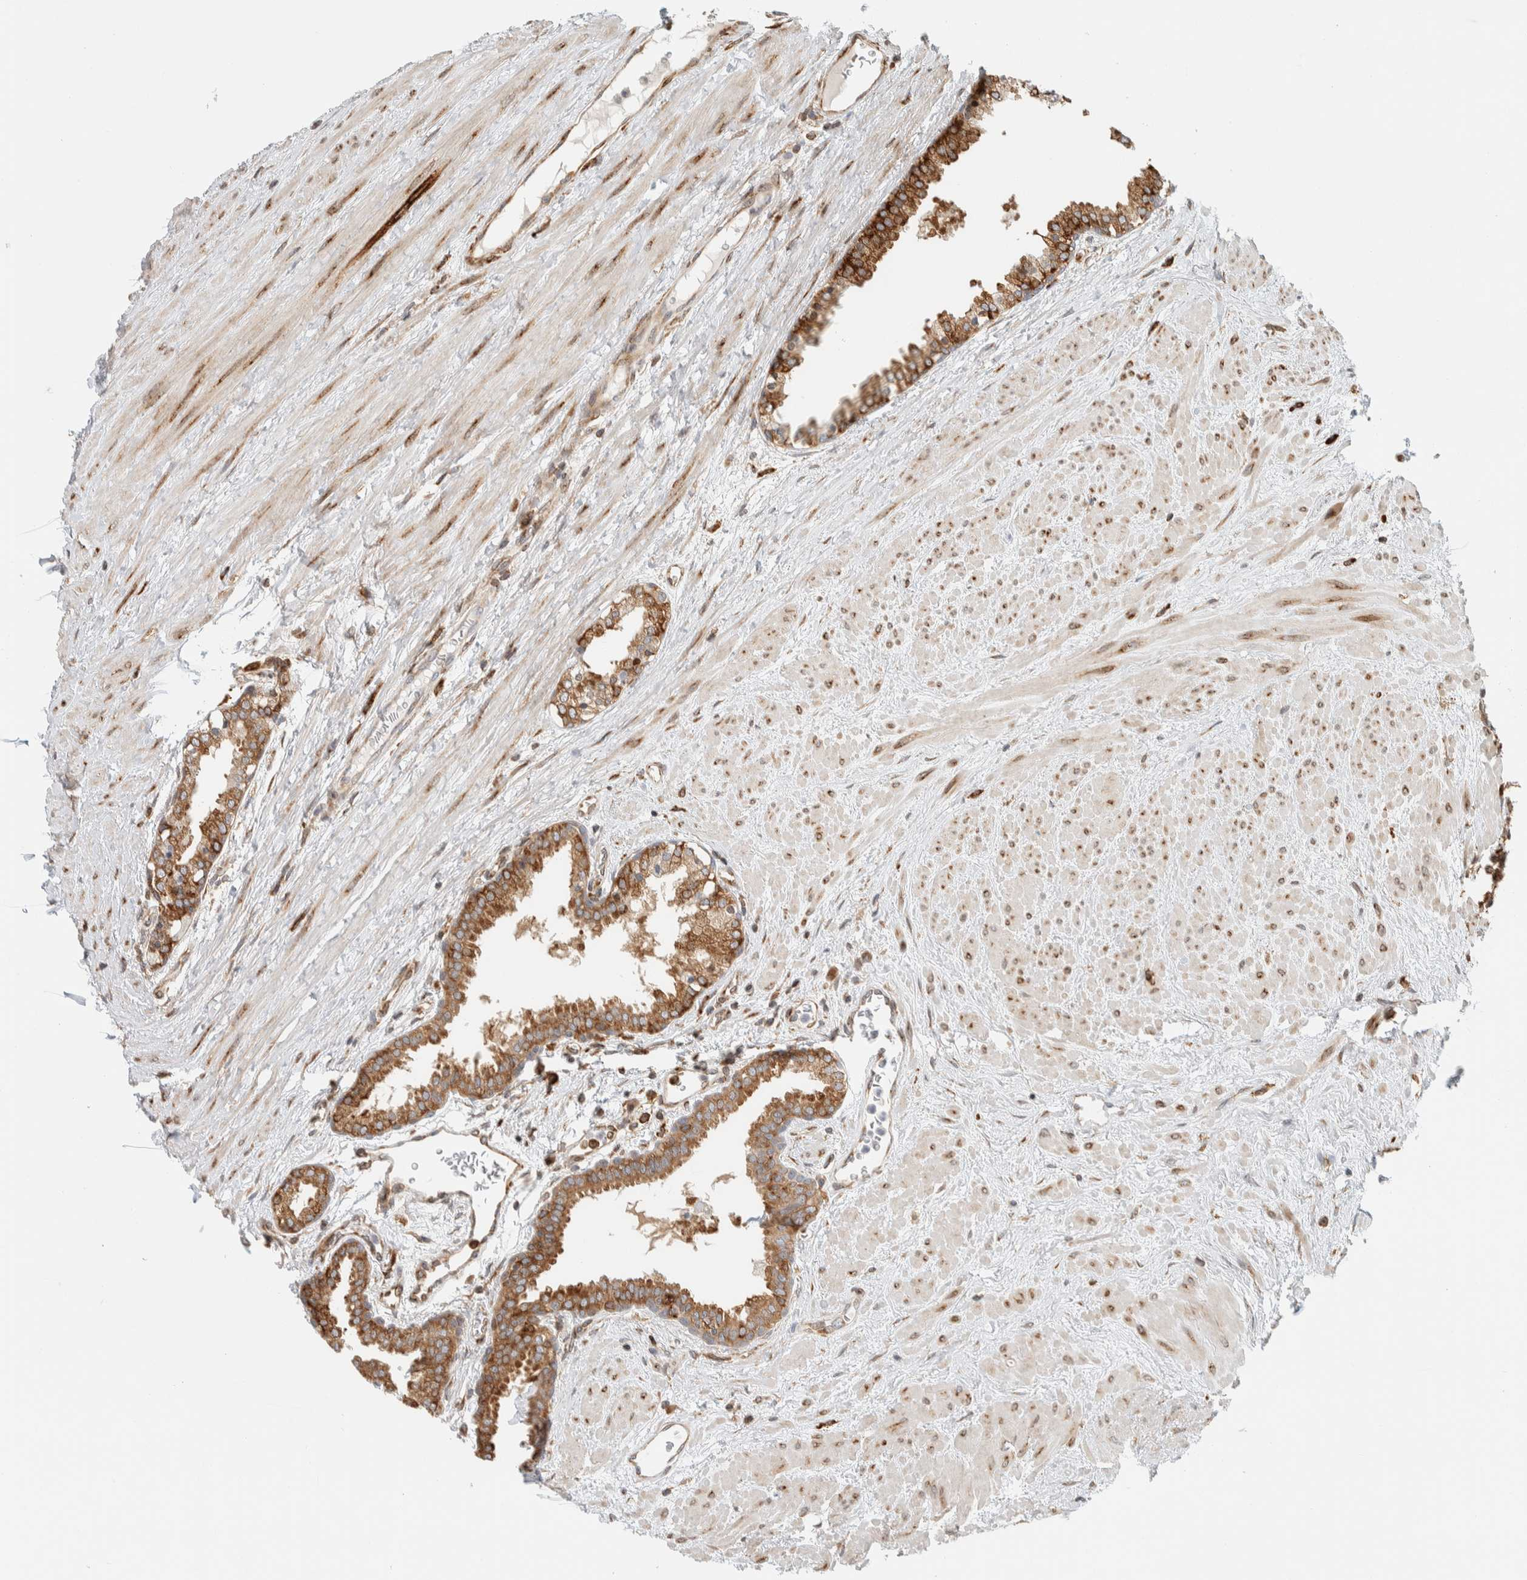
{"staining": {"intensity": "strong", "quantity": ">75%", "location": "cytoplasmic/membranous"}, "tissue": "prostate", "cell_type": "Glandular cells", "image_type": "normal", "snomed": [{"axis": "morphology", "description": "Normal tissue, NOS"}, {"axis": "topography", "description": "Prostate"}], "caption": "Immunohistochemistry image of benign prostate: prostate stained using immunohistochemistry (IHC) exhibits high levels of strong protein expression localized specifically in the cytoplasmic/membranous of glandular cells, appearing as a cytoplasmic/membranous brown color.", "gene": "LLGL2", "patient": {"sex": "male", "age": 51}}